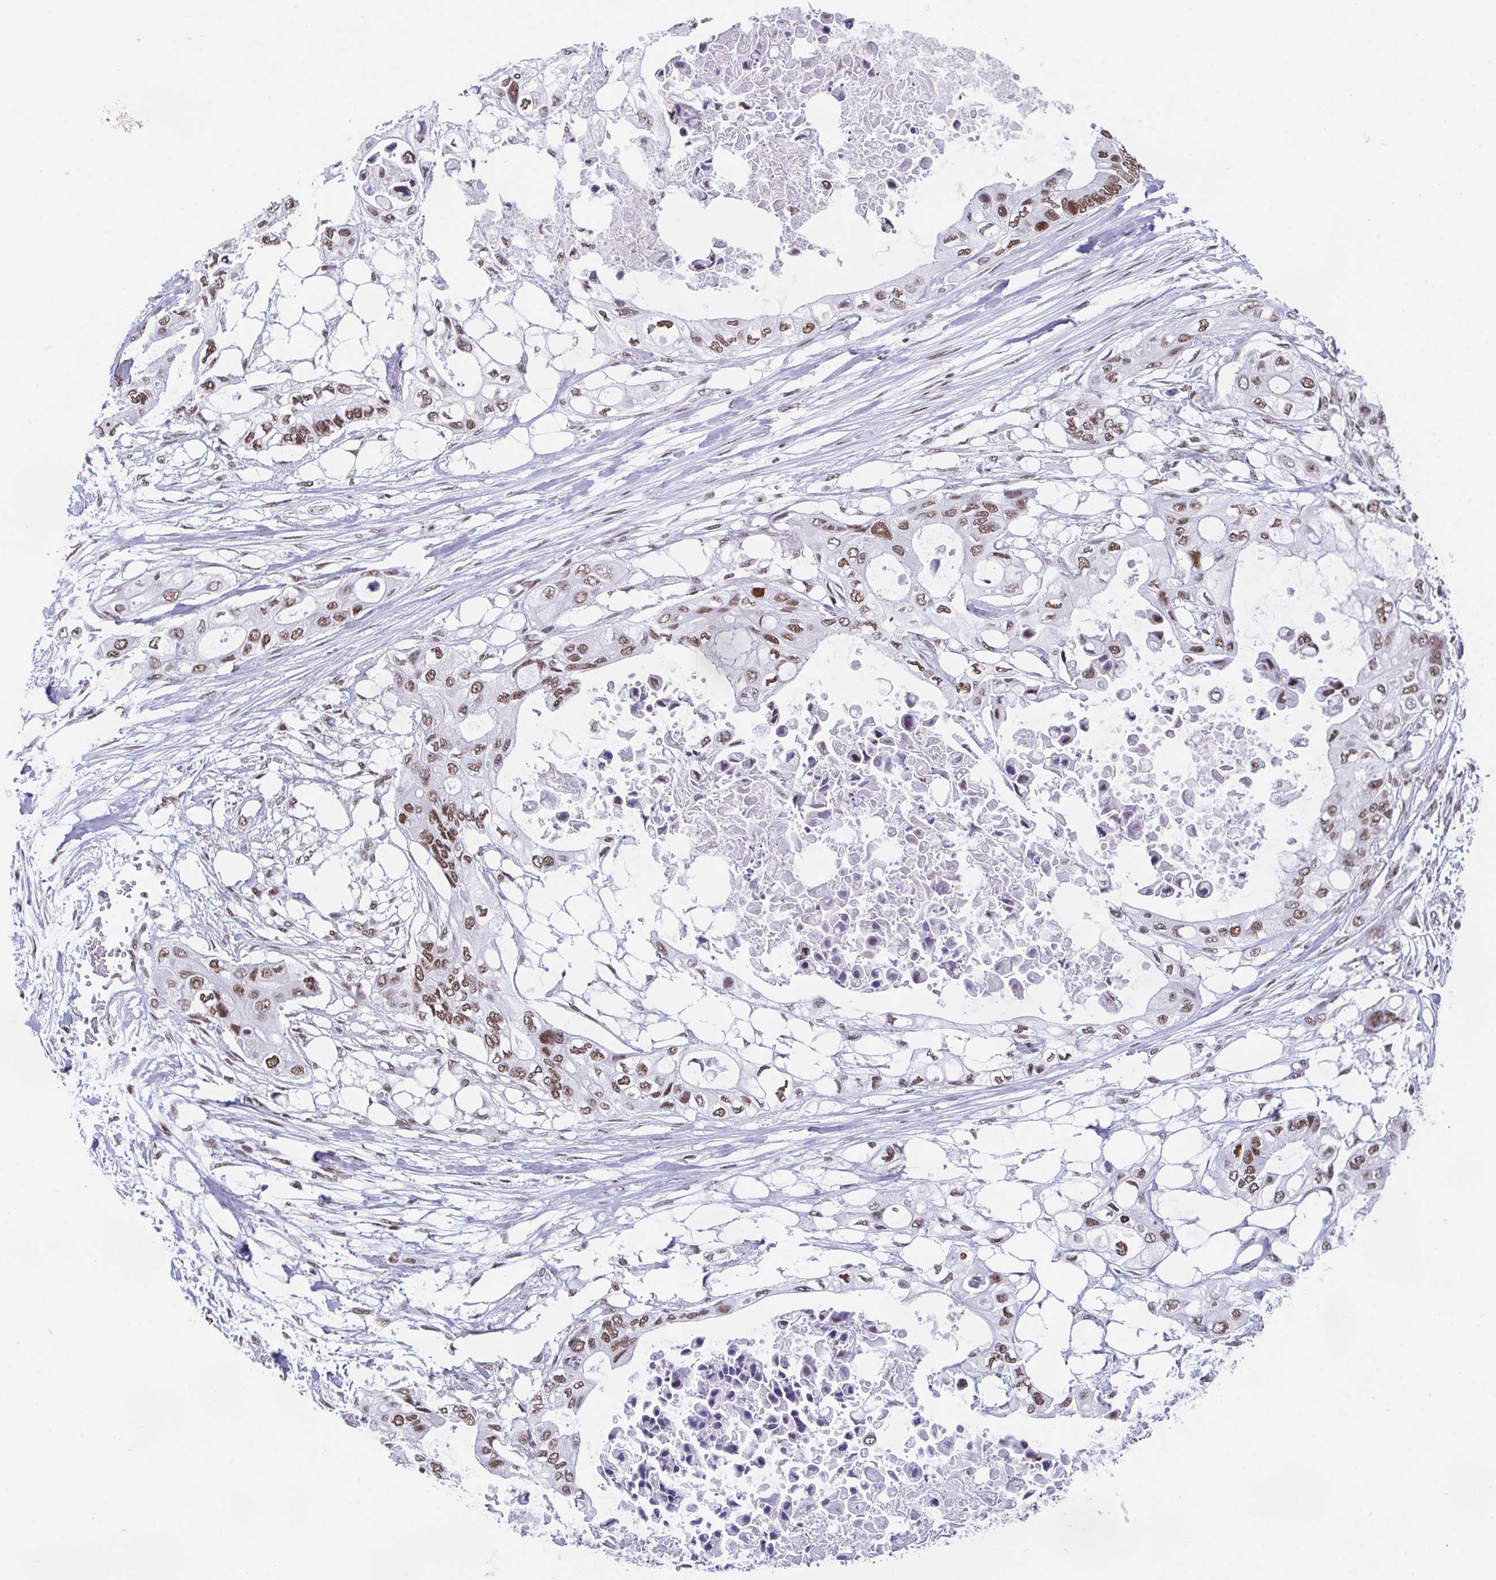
{"staining": {"intensity": "moderate", "quantity": ">75%", "location": "nuclear"}, "tissue": "pancreatic cancer", "cell_type": "Tumor cells", "image_type": "cancer", "snomed": [{"axis": "morphology", "description": "Adenocarcinoma, NOS"}, {"axis": "topography", "description": "Pancreas"}], "caption": "The image exhibits immunohistochemical staining of pancreatic cancer (adenocarcinoma). There is moderate nuclear staining is present in approximately >75% of tumor cells.", "gene": "SLC7A10", "patient": {"sex": "female", "age": 63}}